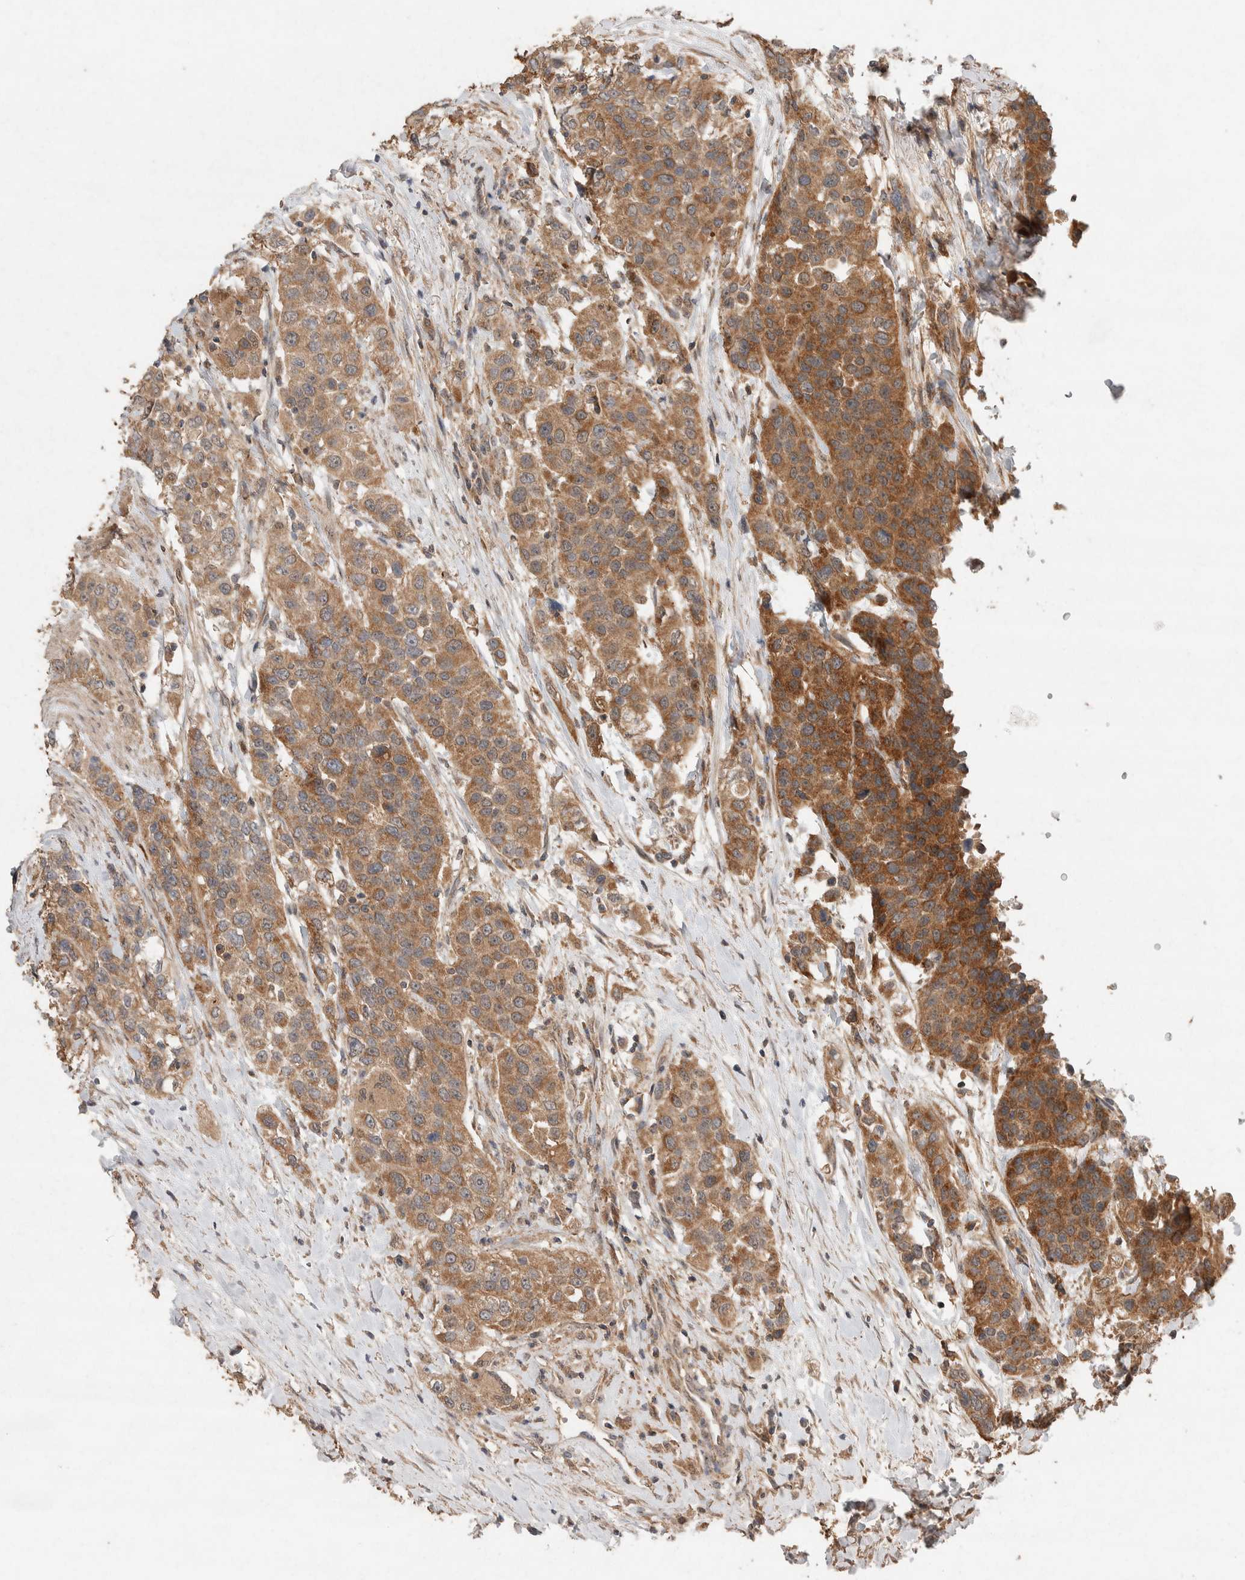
{"staining": {"intensity": "moderate", "quantity": ">75%", "location": "cytoplasmic/membranous"}, "tissue": "urothelial cancer", "cell_type": "Tumor cells", "image_type": "cancer", "snomed": [{"axis": "morphology", "description": "Urothelial carcinoma, High grade"}, {"axis": "topography", "description": "Urinary bladder"}], "caption": "Immunohistochemical staining of human urothelial carcinoma (high-grade) shows medium levels of moderate cytoplasmic/membranous positivity in about >75% of tumor cells.", "gene": "KCNJ5", "patient": {"sex": "female", "age": 80}}